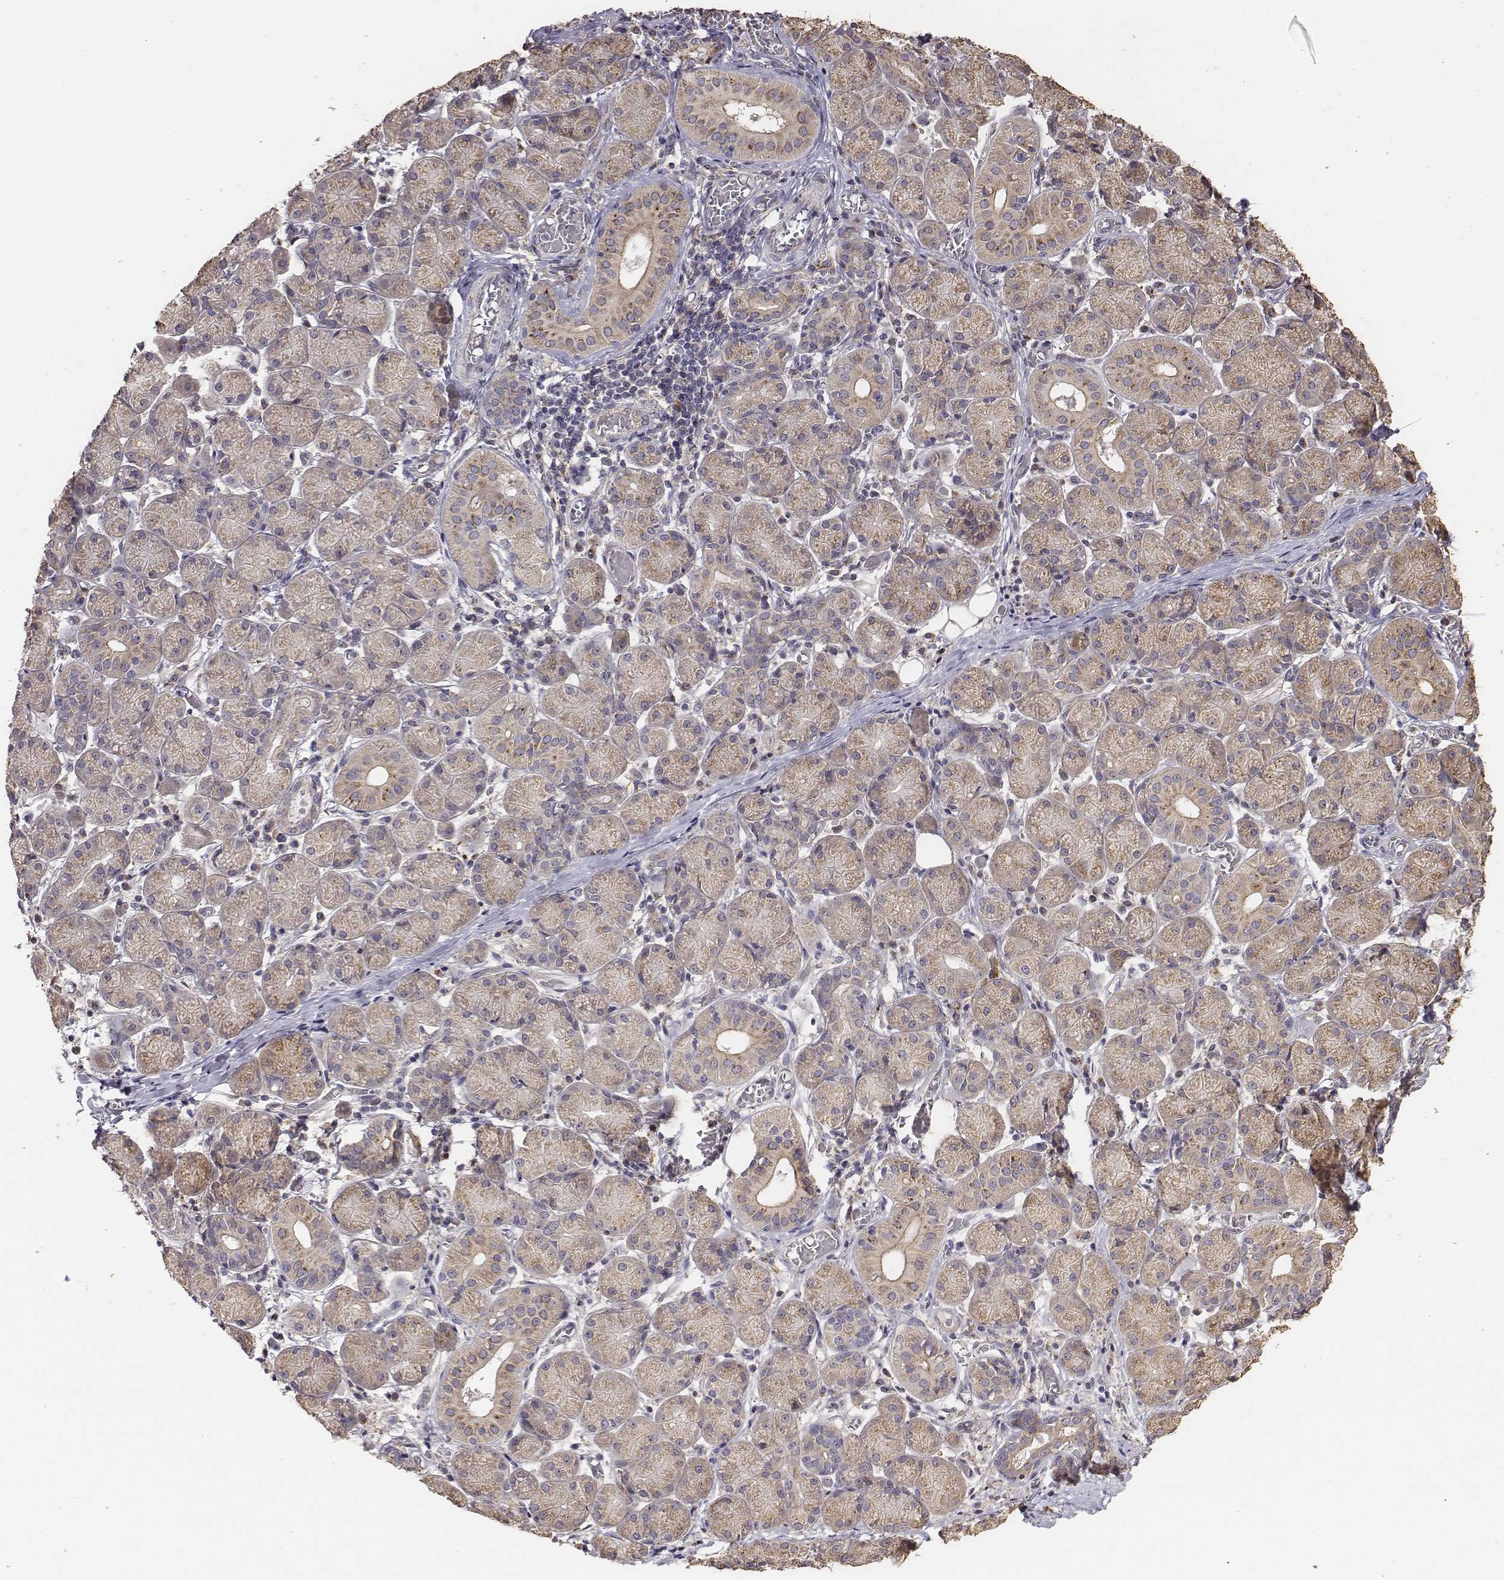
{"staining": {"intensity": "moderate", "quantity": ">75%", "location": "cytoplasmic/membranous"}, "tissue": "salivary gland", "cell_type": "Glandular cells", "image_type": "normal", "snomed": [{"axis": "morphology", "description": "Normal tissue, NOS"}, {"axis": "topography", "description": "Salivary gland"}, {"axis": "topography", "description": "Peripheral nerve tissue"}], "caption": "The histopathology image exhibits immunohistochemical staining of benign salivary gland. There is moderate cytoplasmic/membranous expression is identified in about >75% of glandular cells.", "gene": "AP1B1", "patient": {"sex": "female", "age": 24}}